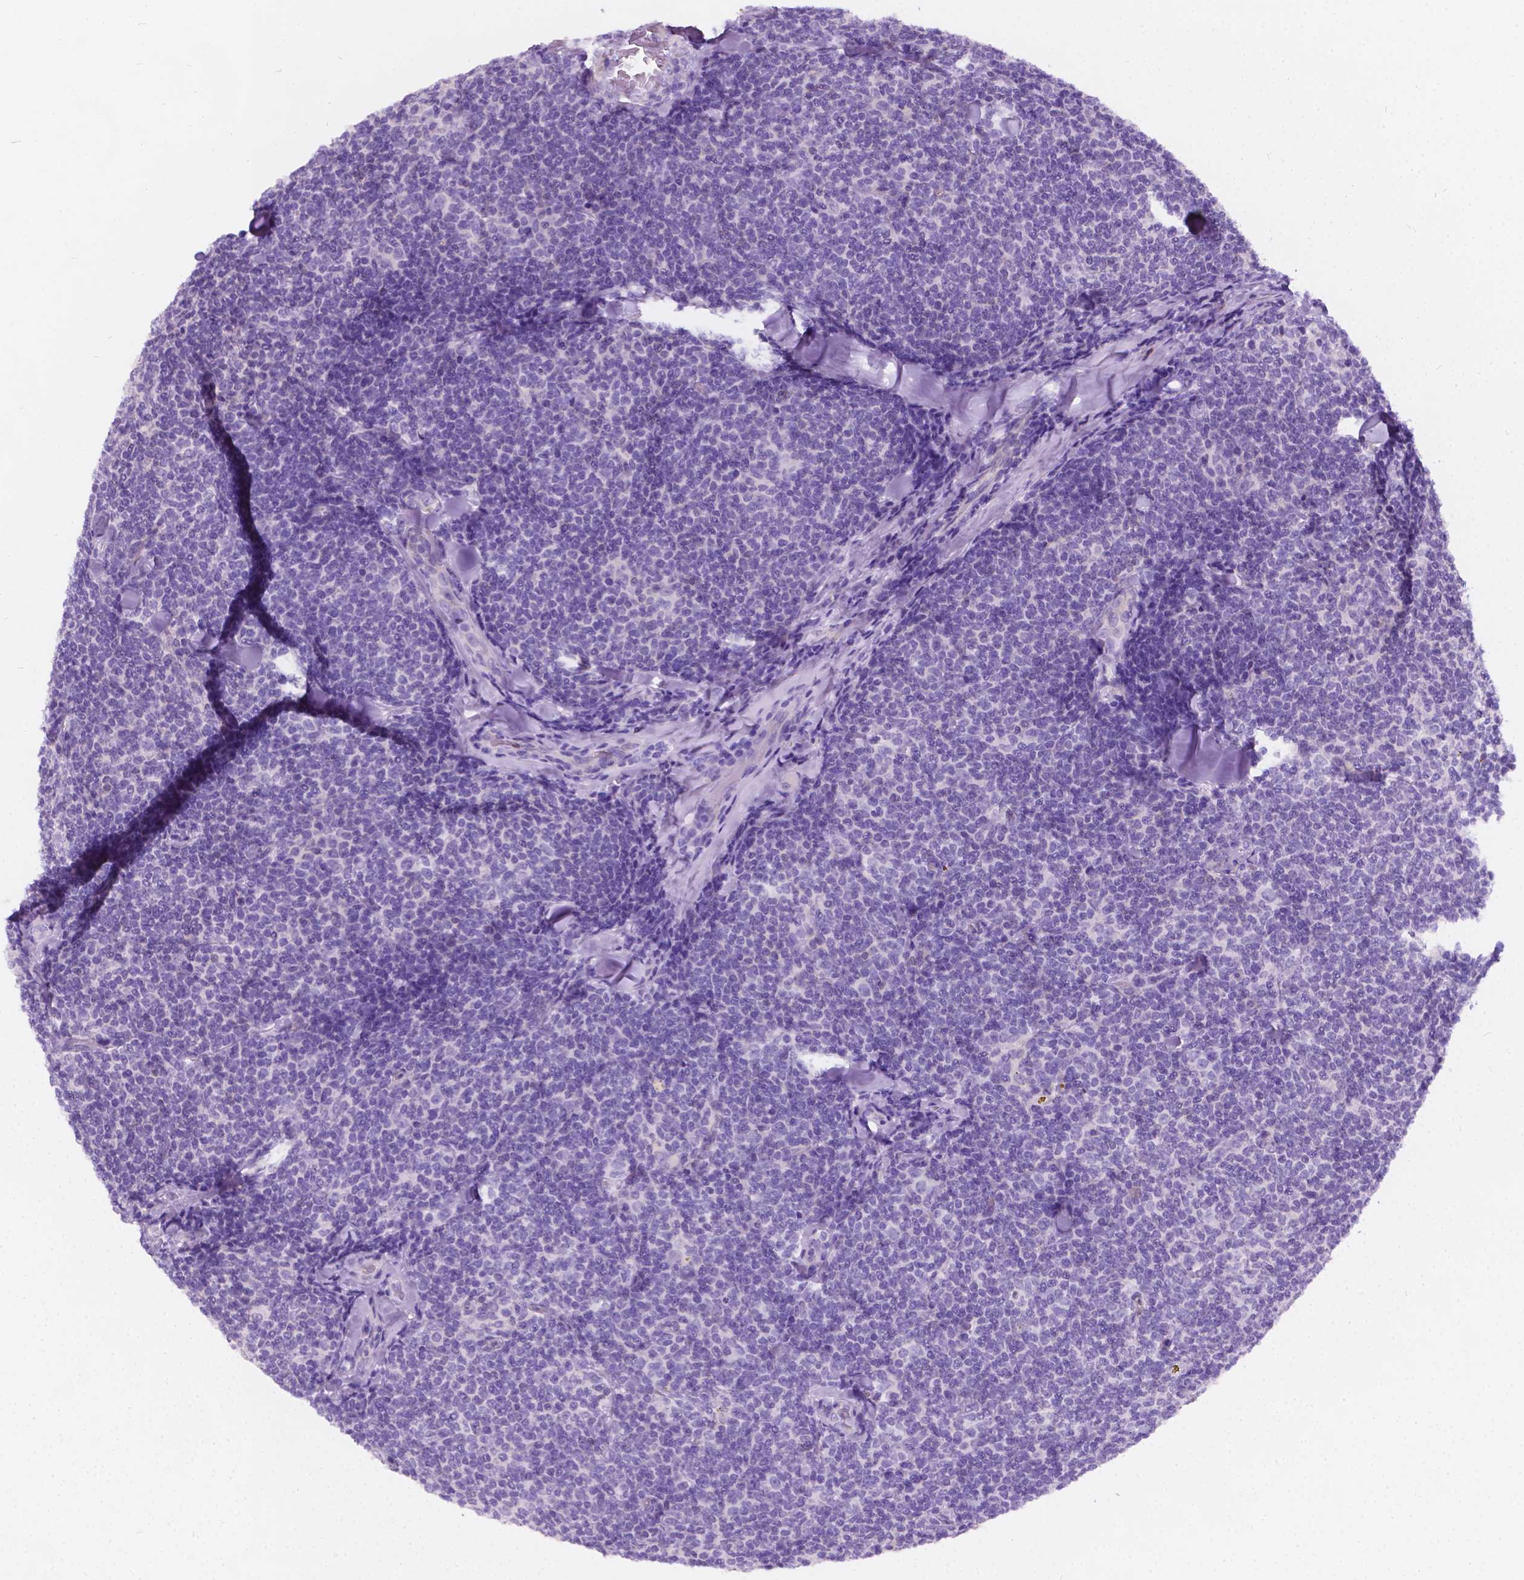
{"staining": {"intensity": "negative", "quantity": "none", "location": "none"}, "tissue": "lymphoma", "cell_type": "Tumor cells", "image_type": "cancer", "snomed": [{"axis": "morphology", "description": "Malignant lymphoma, non-Hodgkin's type, Low grade"}, {"axis": "topography", "description": "Lymph node"}], "caption": "An immunohistochemistry image of lymphoma is shown. There is no staining in tumor cells of lymphoma.", "gene": "GNAO1", "patient": {"sex": "female", "age": 56}}